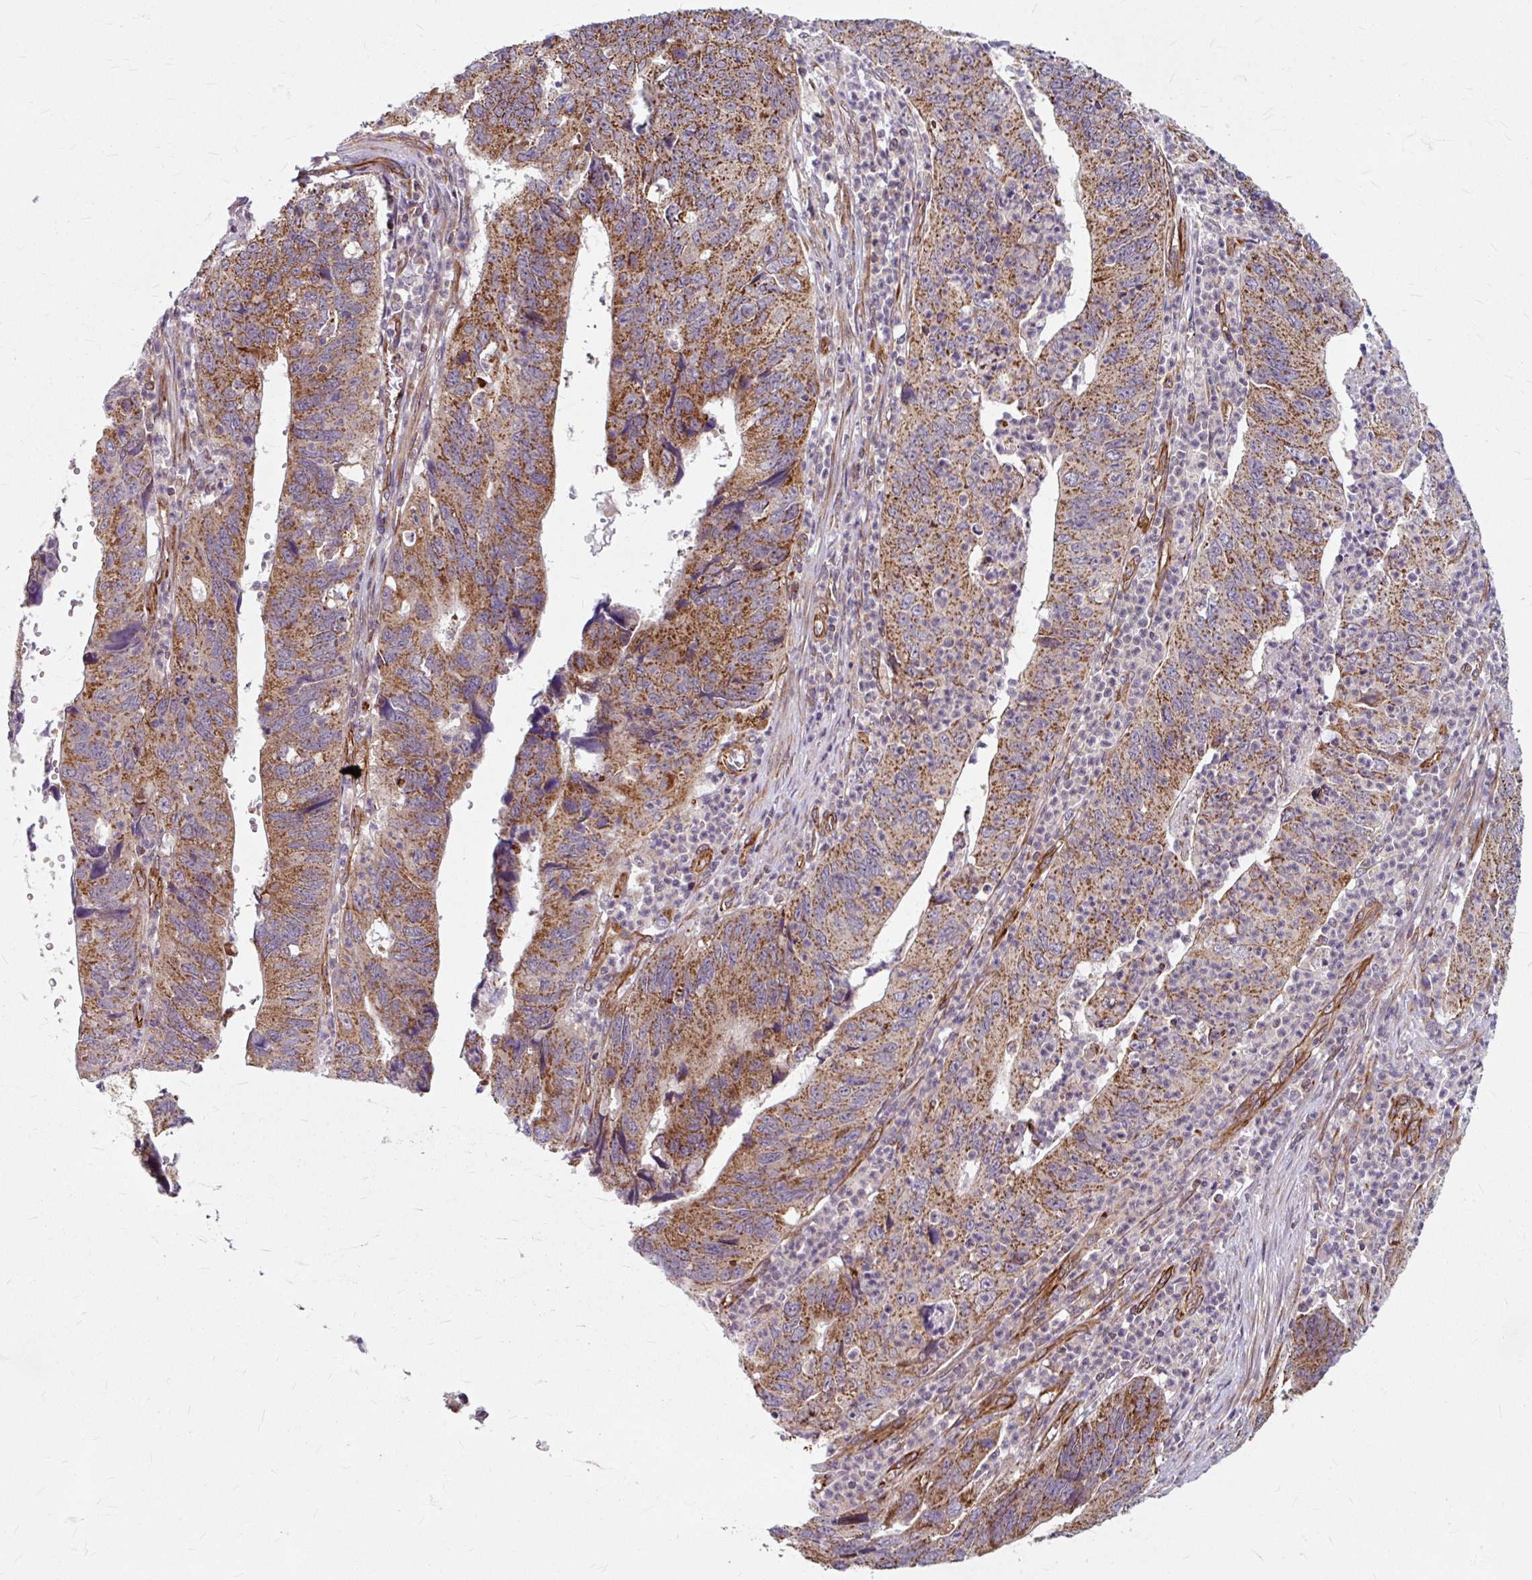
{"staining": {"intensity": "moderate", "quantity": ">75%", "location": "cytoplasmic/membranous"}, "tissue": "stomach cancer", "cell_type": "Tumor cells", "image_type": "cancer", "snomed": [{"axis": "morphology", "description": "Adenocarcinoma, NOS"}, {"axis": "topography", "description": "Stomach"}], "caption": "This image shows stomach adenocarcinoma stained with IHC to label a protein in brown. The cytoplasmic/membranous of tumor cells show moderate positivity for the protein. Nuclei are counter-stained blue.", "gene": "DAAM2", "patient": {"sex": "male", "age": 59}}